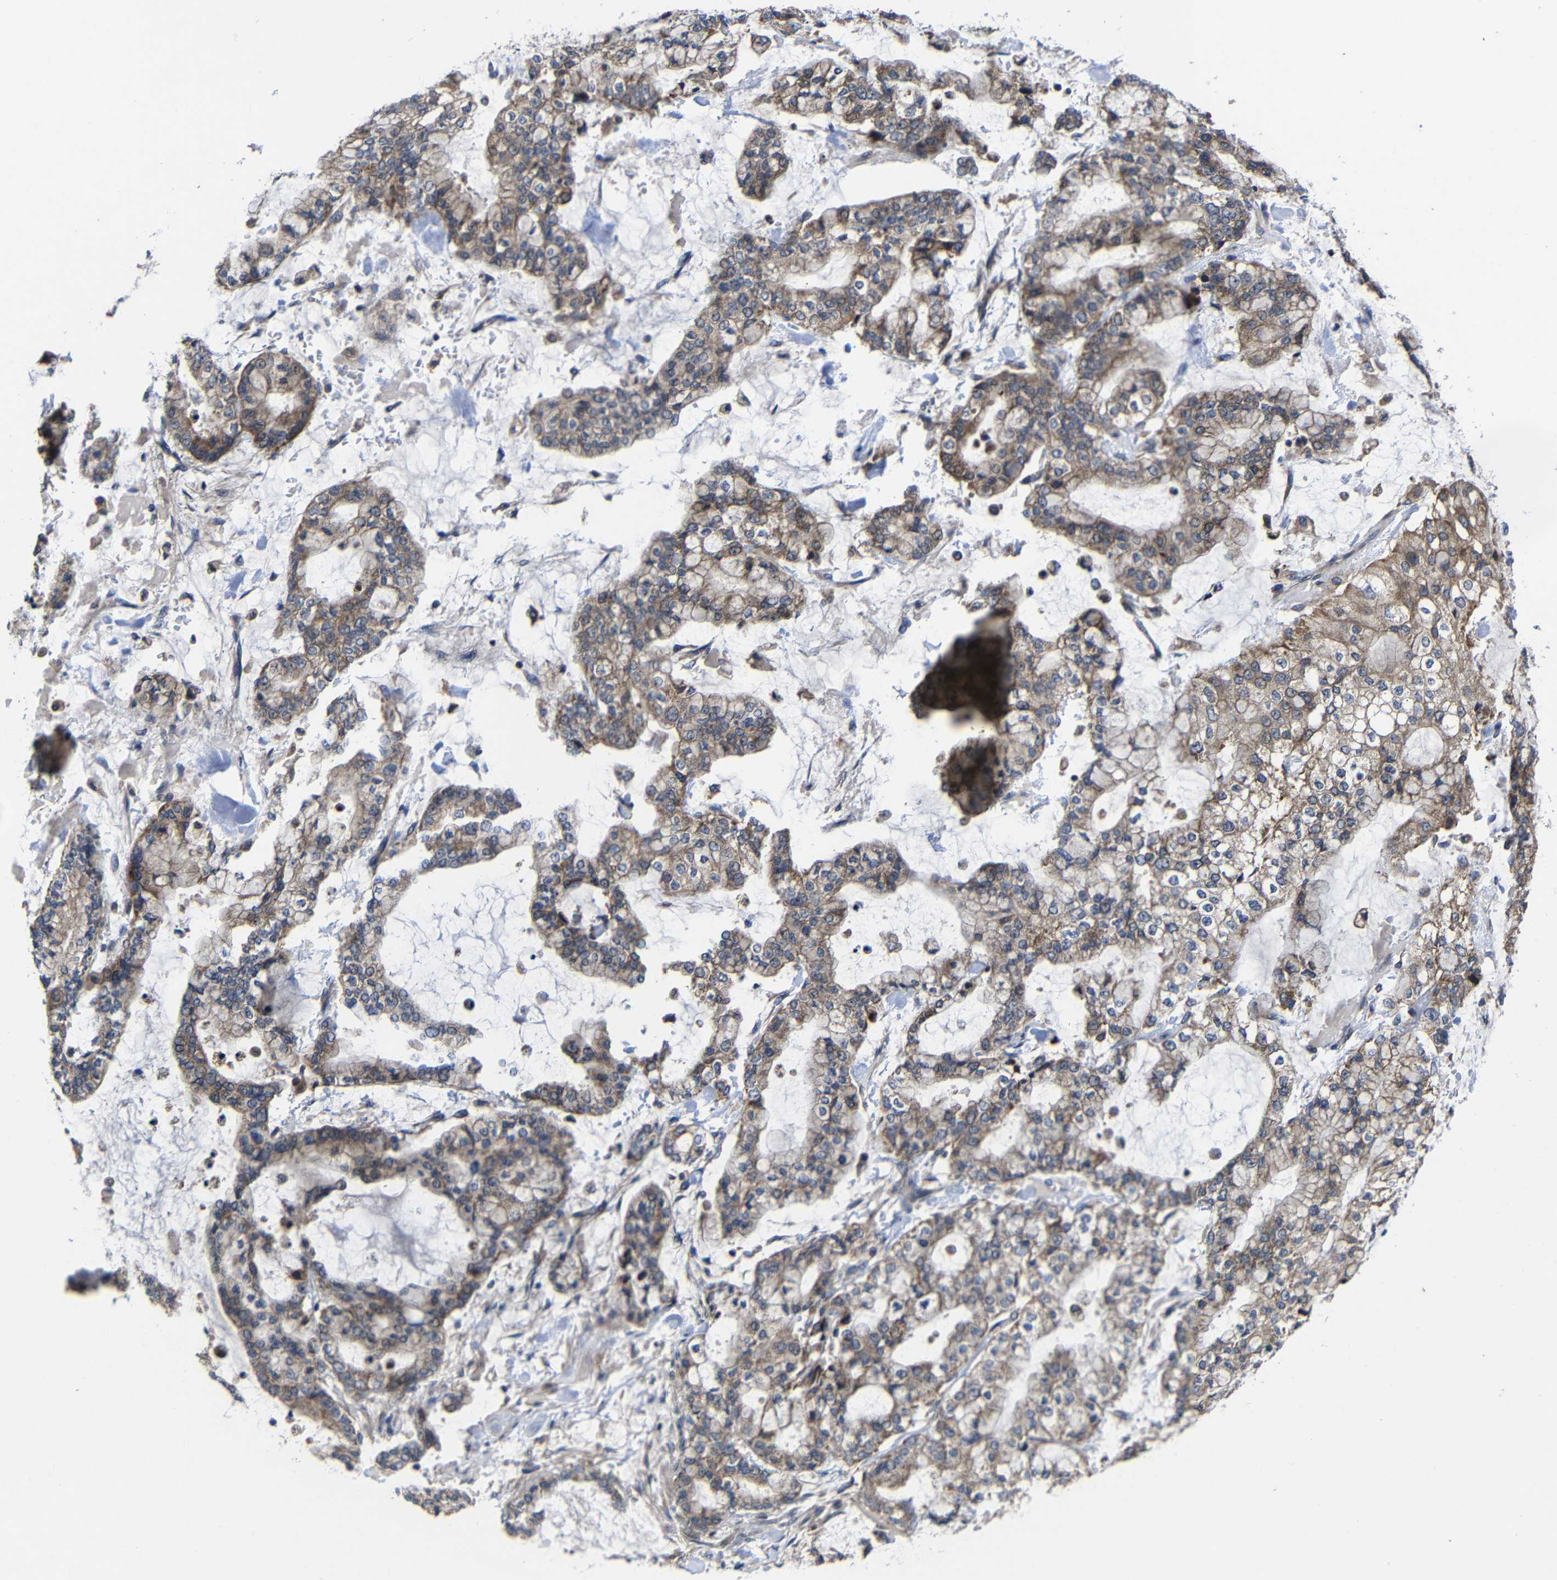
{"staining": {"intensity": "moderate", "quantity": ">75%", "location": "cytoplasmic/membranous"}, "tissue": "stomach cancer", "cell_type": "Tumor cells", "image_type": "cancer", "snomed": [{"axis": "morphology", "description": "Normal tissue, NOS"}, {"axis": "morphology", "description": "Adenocarcinoma, NOS"}, {"axis": "topography", "description": "Stomach, upper"}, {"axis": "topography", "description": "Stomach"}], "caption": "The micrograph shows immunohistochemical staining of stomach cancer (adenocarcinoma). There is moderate cytoplasmic/membranous staining is present in approximately >75% of tumor cells.", "gene": "LPAR5", "patient": {"sex": "male", "age": 76}}